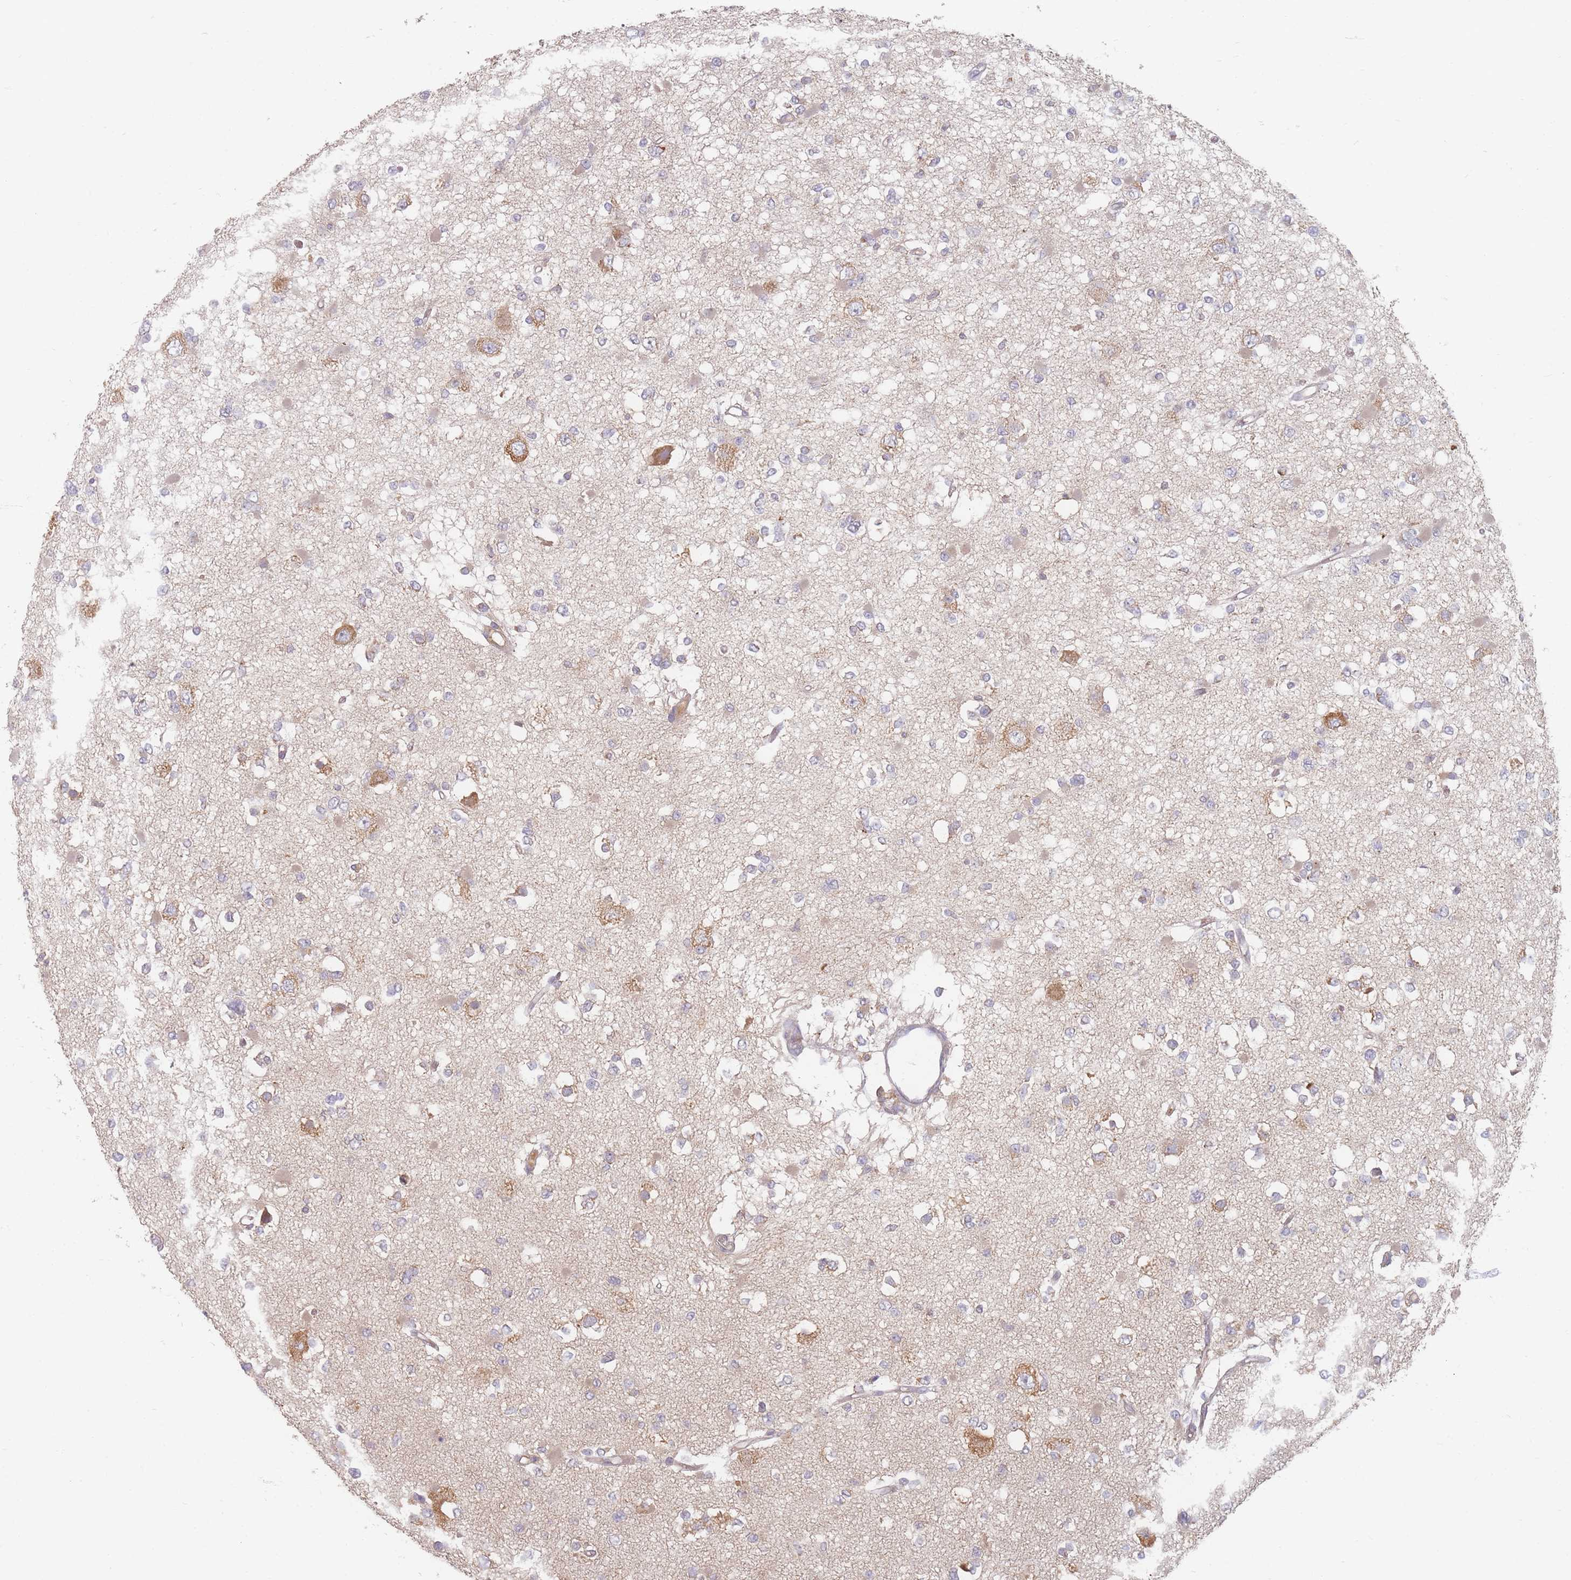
{"staining": {"intensity": "moderate", "quantity": "<25%", "location": "cytoplasmic/membranous"}, "tissue": "glioma", "cell_type": "Tumor cells", "image_type": "cancer", "snomed": [{"axis": "morphology", "description": "Glioma, malignant, Low grade"}, {"axis": "topography", "description": "Brain"}], "caption": "Immunohistochemical staining of human malignant glioma (low-grade) displays moderate cytoplasmic/membranous protein positivity in about <25% of tumor cells.", "gene": "SLC35F3", "patient": {"sex": "female", "age": 22}}